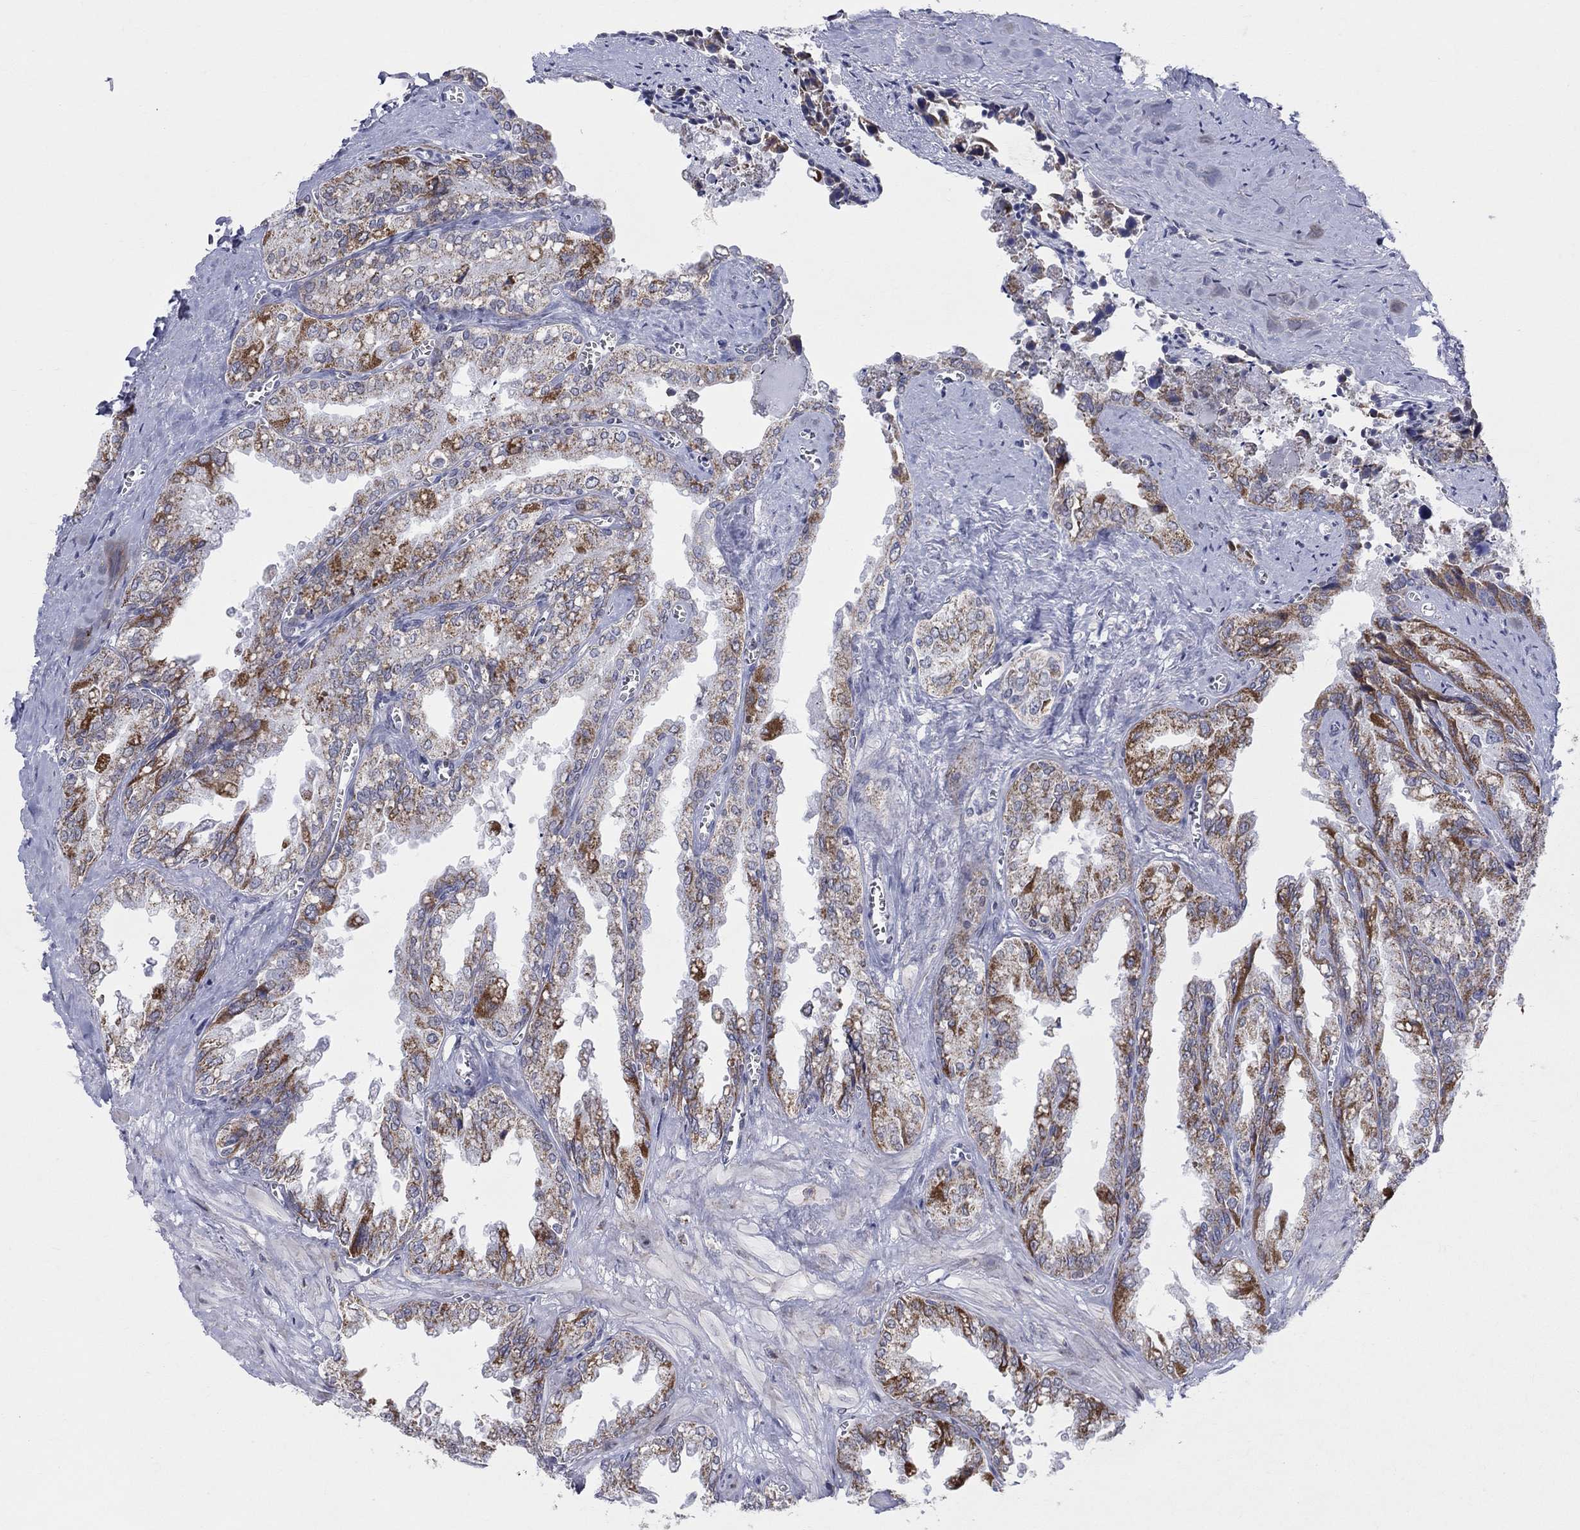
{"staining": {"intensity": "strong", "quantity": "<25%", "location": "cytoplasmic/membranous"}, "tissue": "seminal vesicle", "cell_type": "Glandular cells", "image_type": "normal", "snomed": [{"axis": "morphology", "description": "Normal tissue, NOS"}, {"axis": "topography", "description": "Seminal veicle"}], "caption": "High-magnification brightfield microscopy of normal seminal vesicle stained with DAB (brown) and counterstained with hematoxylin (blue). glandular cells exhibit strong cytoplasmic/membranous staining is identified in approximately<25% of cells. The protein is shown in brown color, while the nuclei are stained blue.", "gene": "KISS1R", "patient": {"sex": "male", "age": 67}}